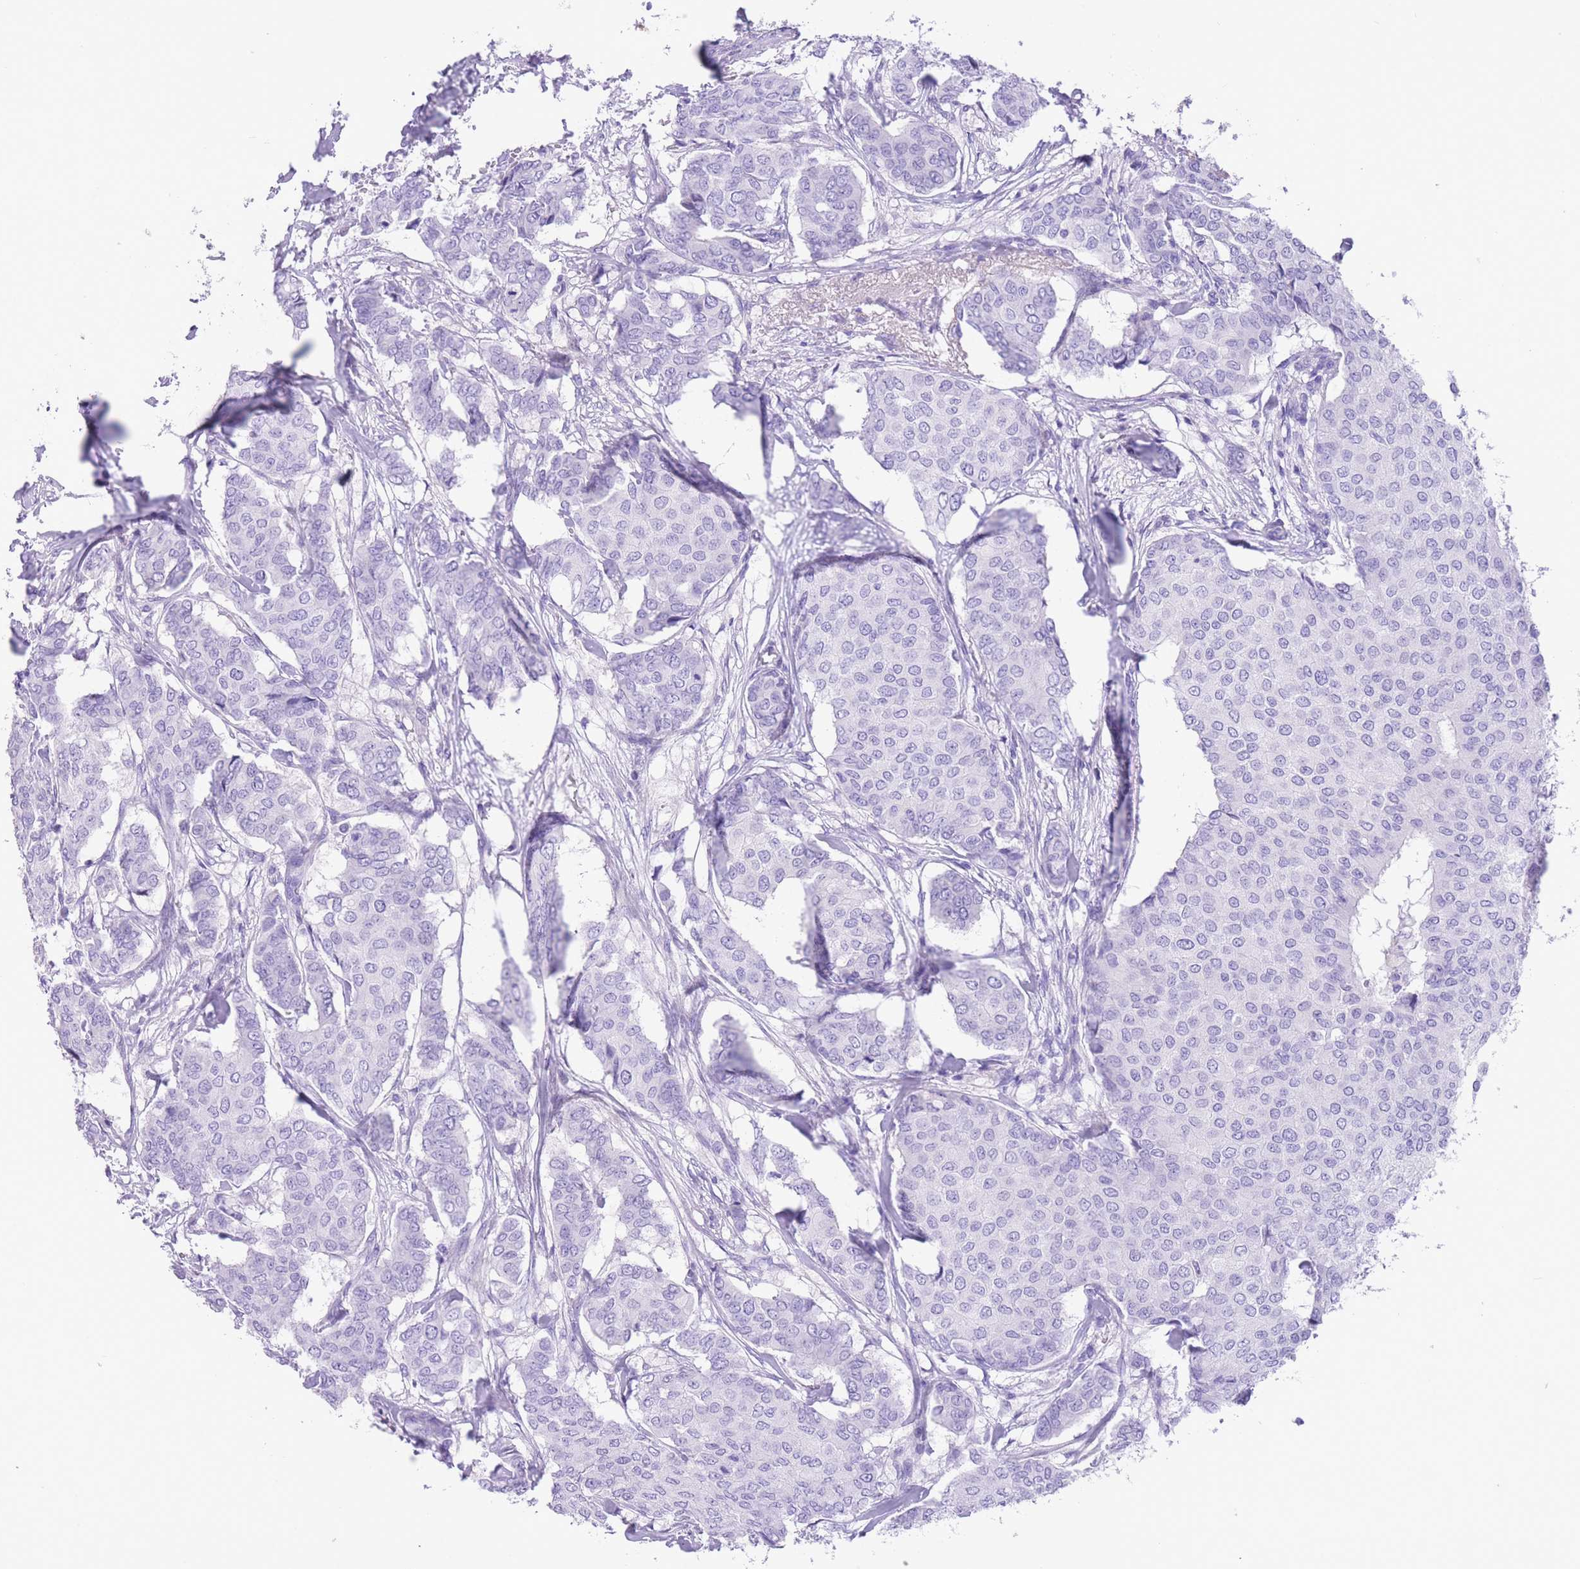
{"staining": {"intensity": "negative", "quantity": "none", "location": "none"}, "tissue": "breast cancer", "cell_type": "Tumor cells", "image_type": "cancer", "snomed": [{"axis": "morphology", "description": "Duct carcinoma"}, {"axis": "topography", "description": "Breast"}], "caption": "Human breast cancer (invasive ductal carcinoma) stained for a protein using IHC reveals no positivity in tumor cells.", "gene": "RAI2", "patient": {"sex": "female", "age": 75}}